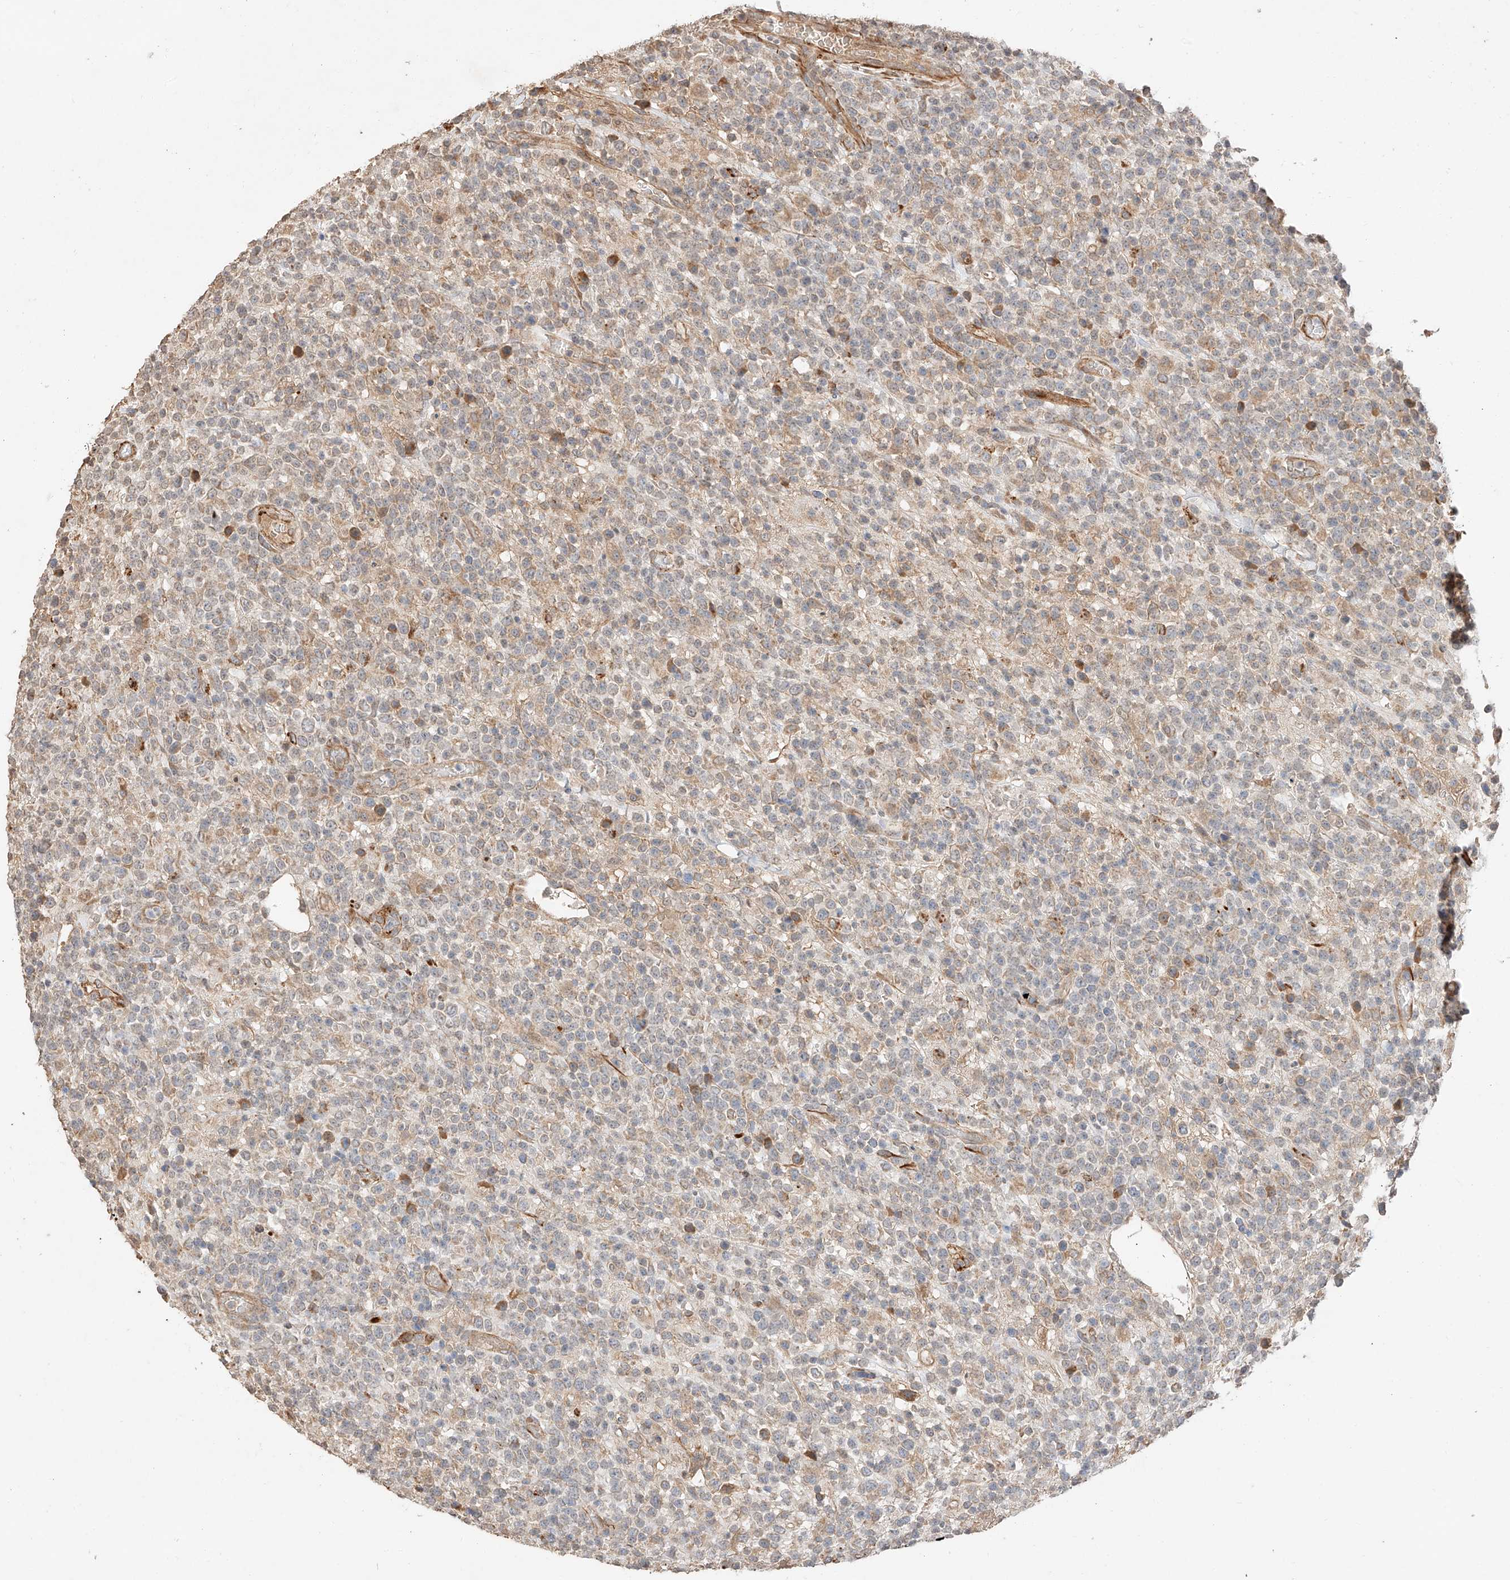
{"staining": {"intensity": "weak", "quantity": "25%-75%", "location": "cytoplasmic/membranous"}, "tissue": "lymphoma", "cell_type": "Tumor cells", "image_type": "cancer", "snomed": [{"axis": "morphology", "description": "Malignant lymphoma, non-Hodgkin's type, High grade"}, {"axis": "topography", "description": "Colon"}], "caption": "Tumor cells demonstrate low levels of weak cytoplasmic/membranous staining in approximately 25%-75% of cells in high-grade malignant lymphoma, non-Hodgkin's type. The protein of interest is stained brown, and the nuclei are stained in blue (DAB IHC with brightfield microscopy, high magnification).", "gene": "SUSD6", "patient": {"sex": "female", "age": 53}}